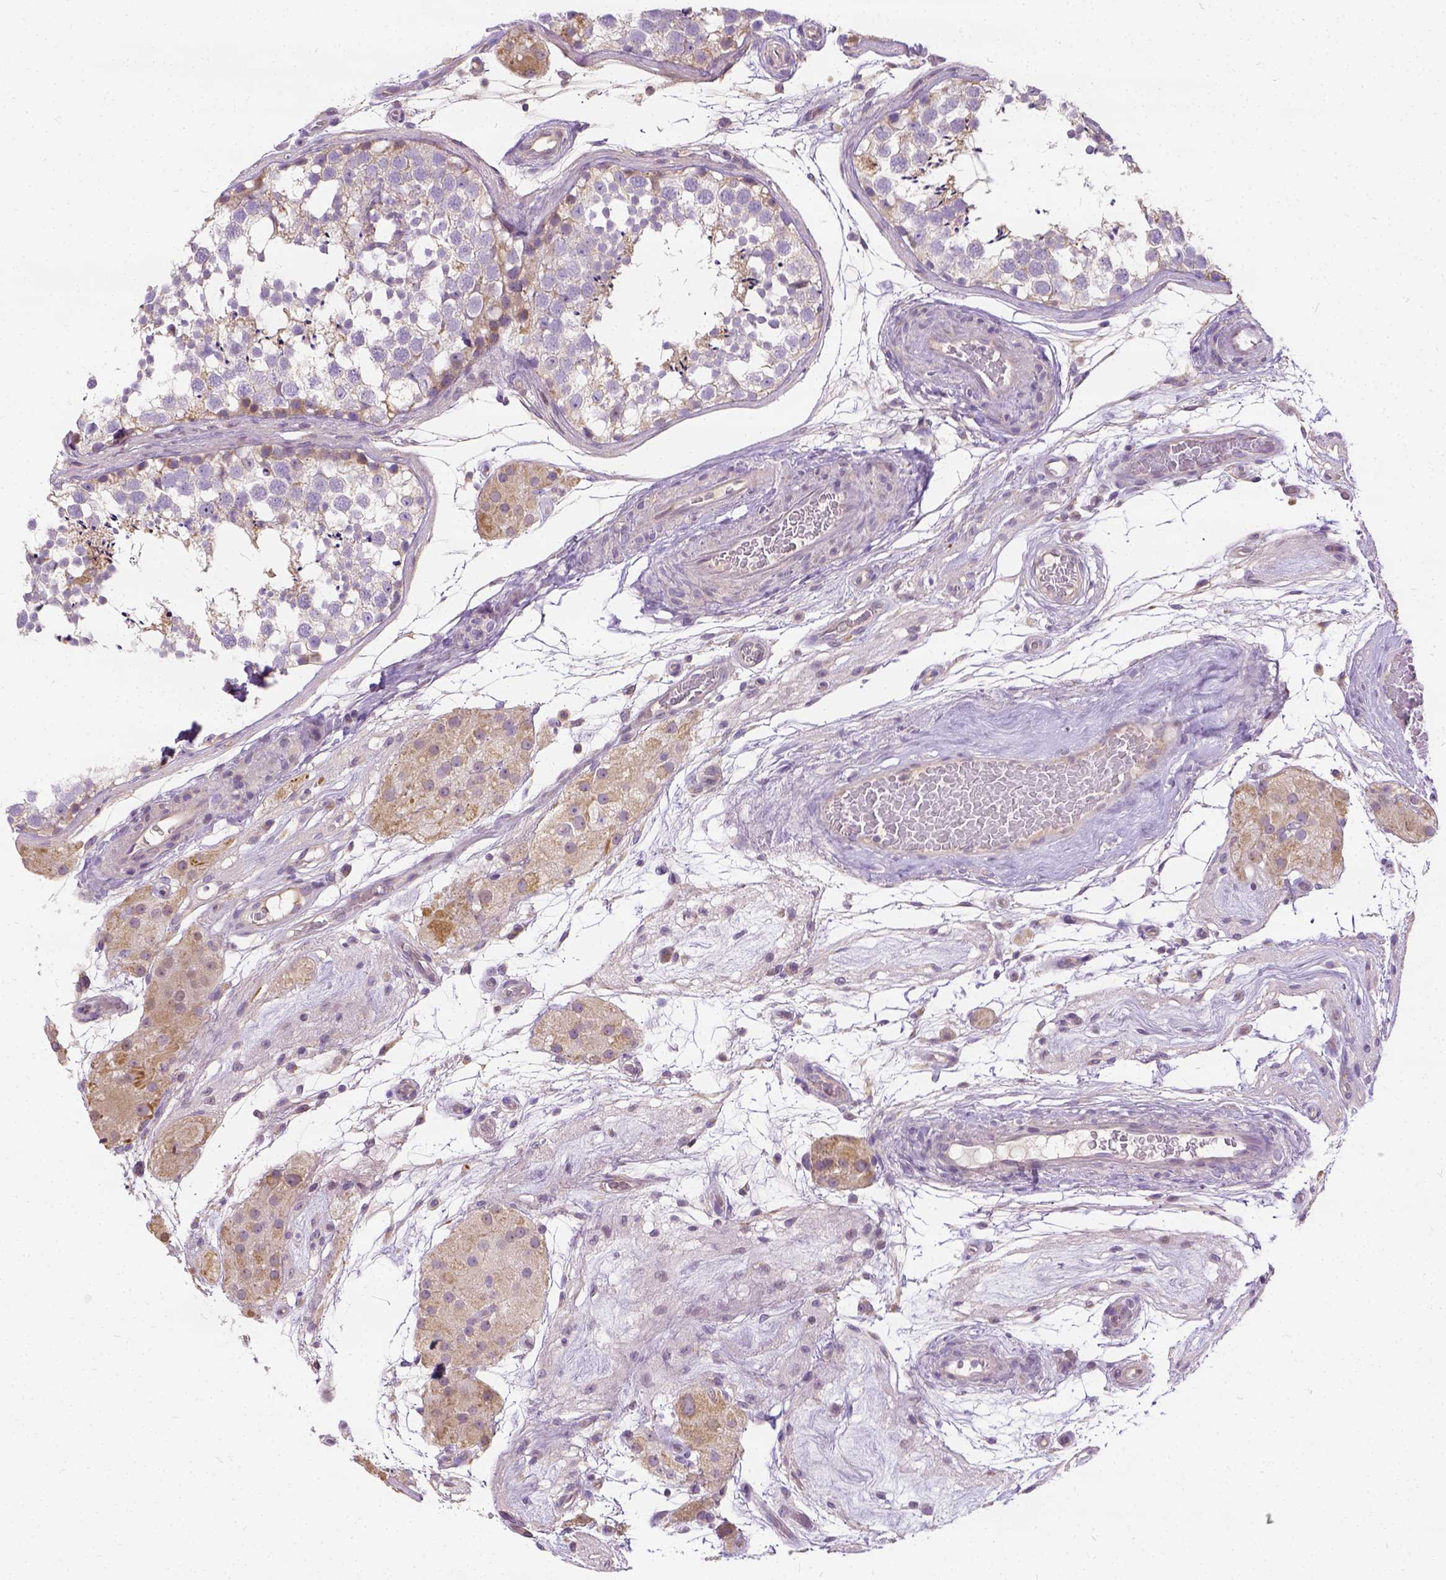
{"staining": {"intensity": "negative", "quantity": "none", "location": "none"}, "tissue": "testis", "cell_type": "Cells in seminiferous ducts", "image_type": "normal", "snomed": [{"axis": "morphology", "description": "Normal tissue, NOS"}, {"axis": "morphology", "description": "Seminoma, NOS"}, {"axis": "topography", "description": "Testis"}], "caption": "The image reveals no staining of cells in seminiferous ducts in benign testis.", "gene": "CADM4", "patient": {"sex": "male", "age": 65}}